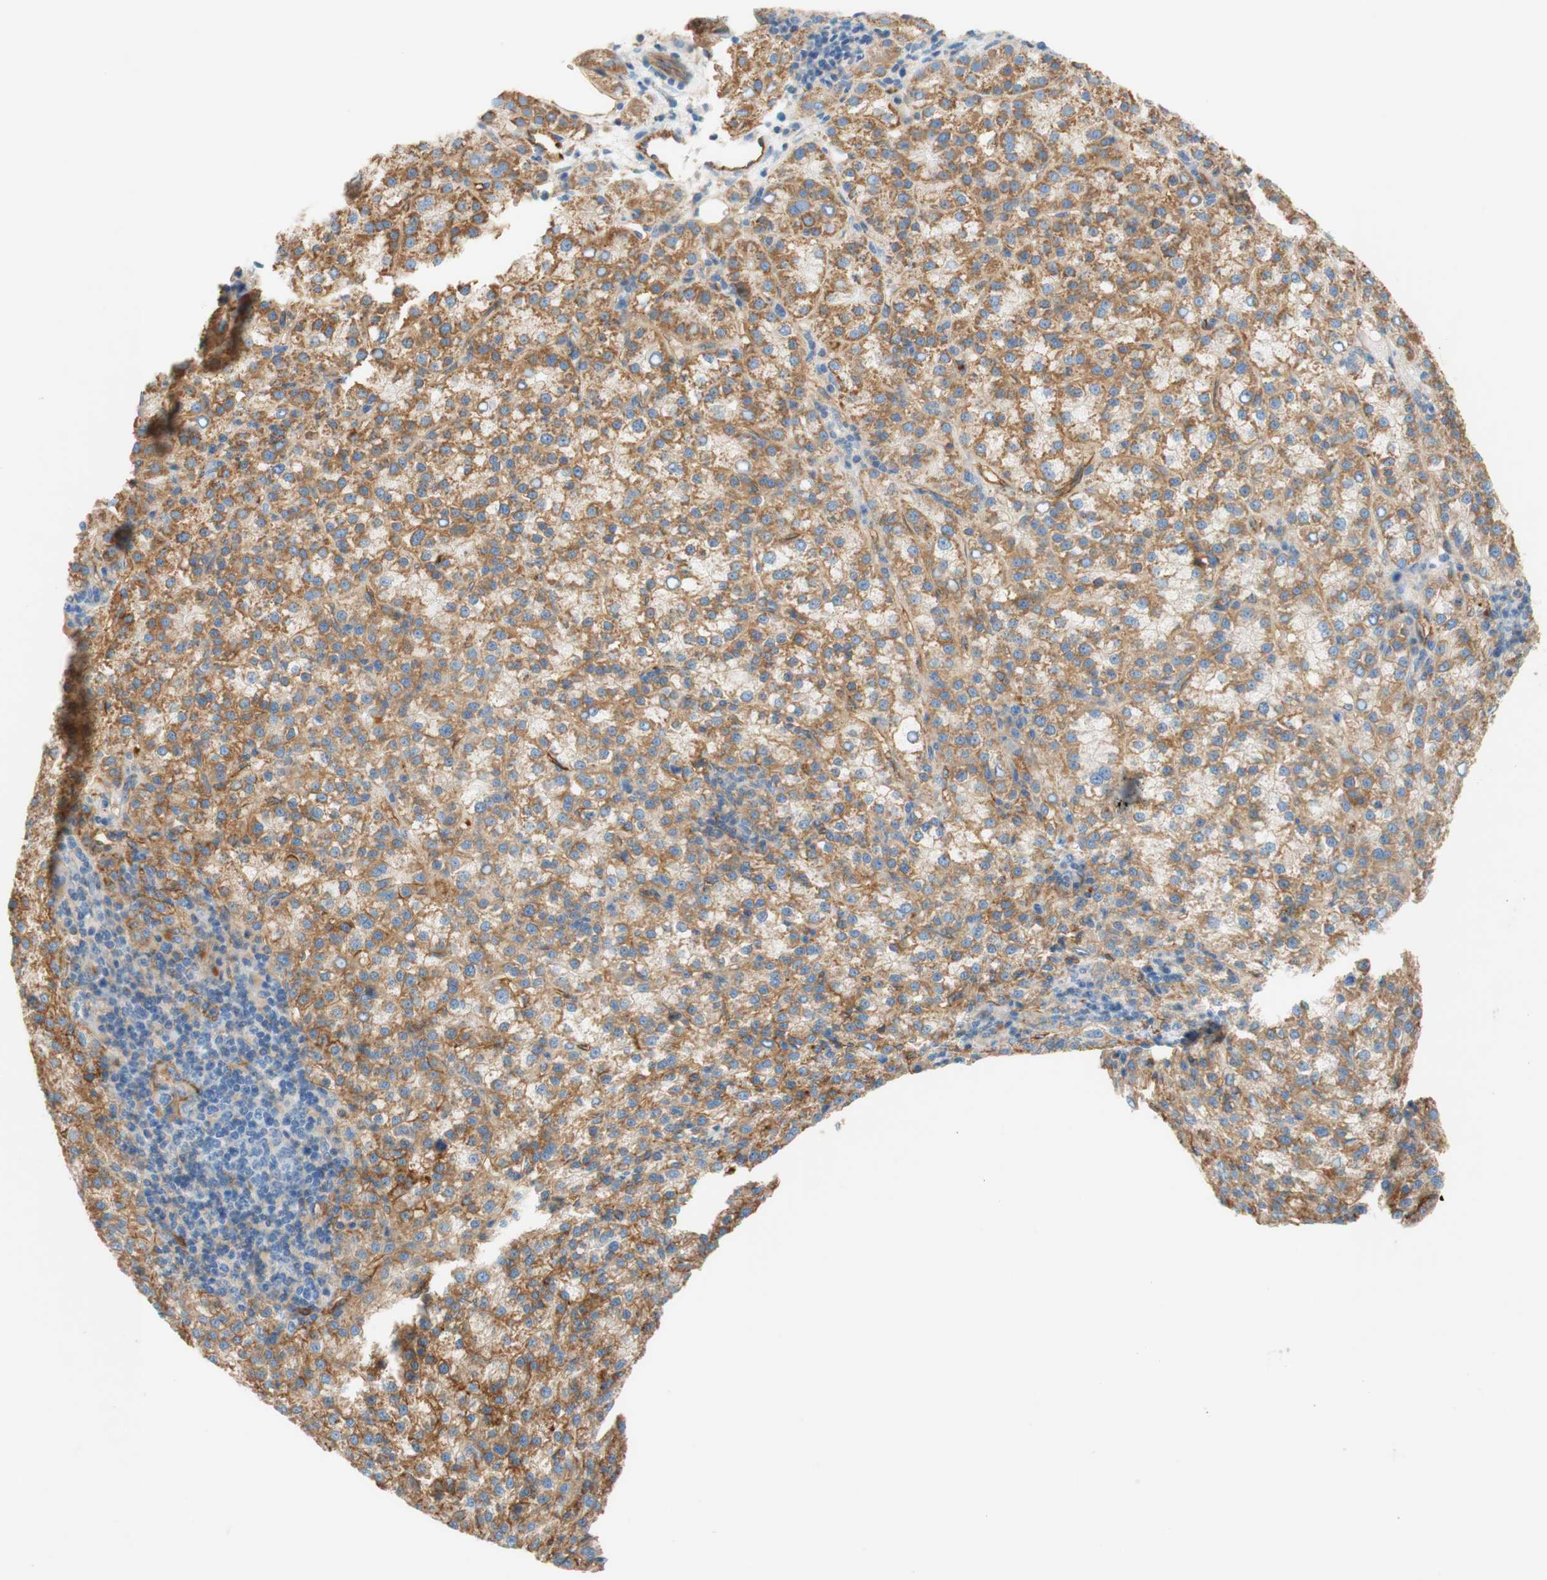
{"staining": {"intensity": "moderate", "quantity": "25%-75%", "location": "cytoplasmic/membranous"}, "tissue": "liver cancer", "cell_type": "Tumor cells", "image_type": "cancer", "snomed": [{"axis": "morphology", "description": "Carcinoma, Hepatocellular, NOS"}, {"axis": "topography", "description": "Liver"}], "caption": "This photomicrograph demonstrates hepatocellular carcinoma (liver) stained with IHC to label a protein in brown. The cytoplasmic/membranous of tumor cells show moderate positivity for the protein. Nuclei are counter-stained blue.", "gene": "STOM", "patient": {"sex": "female", "age": 58}}